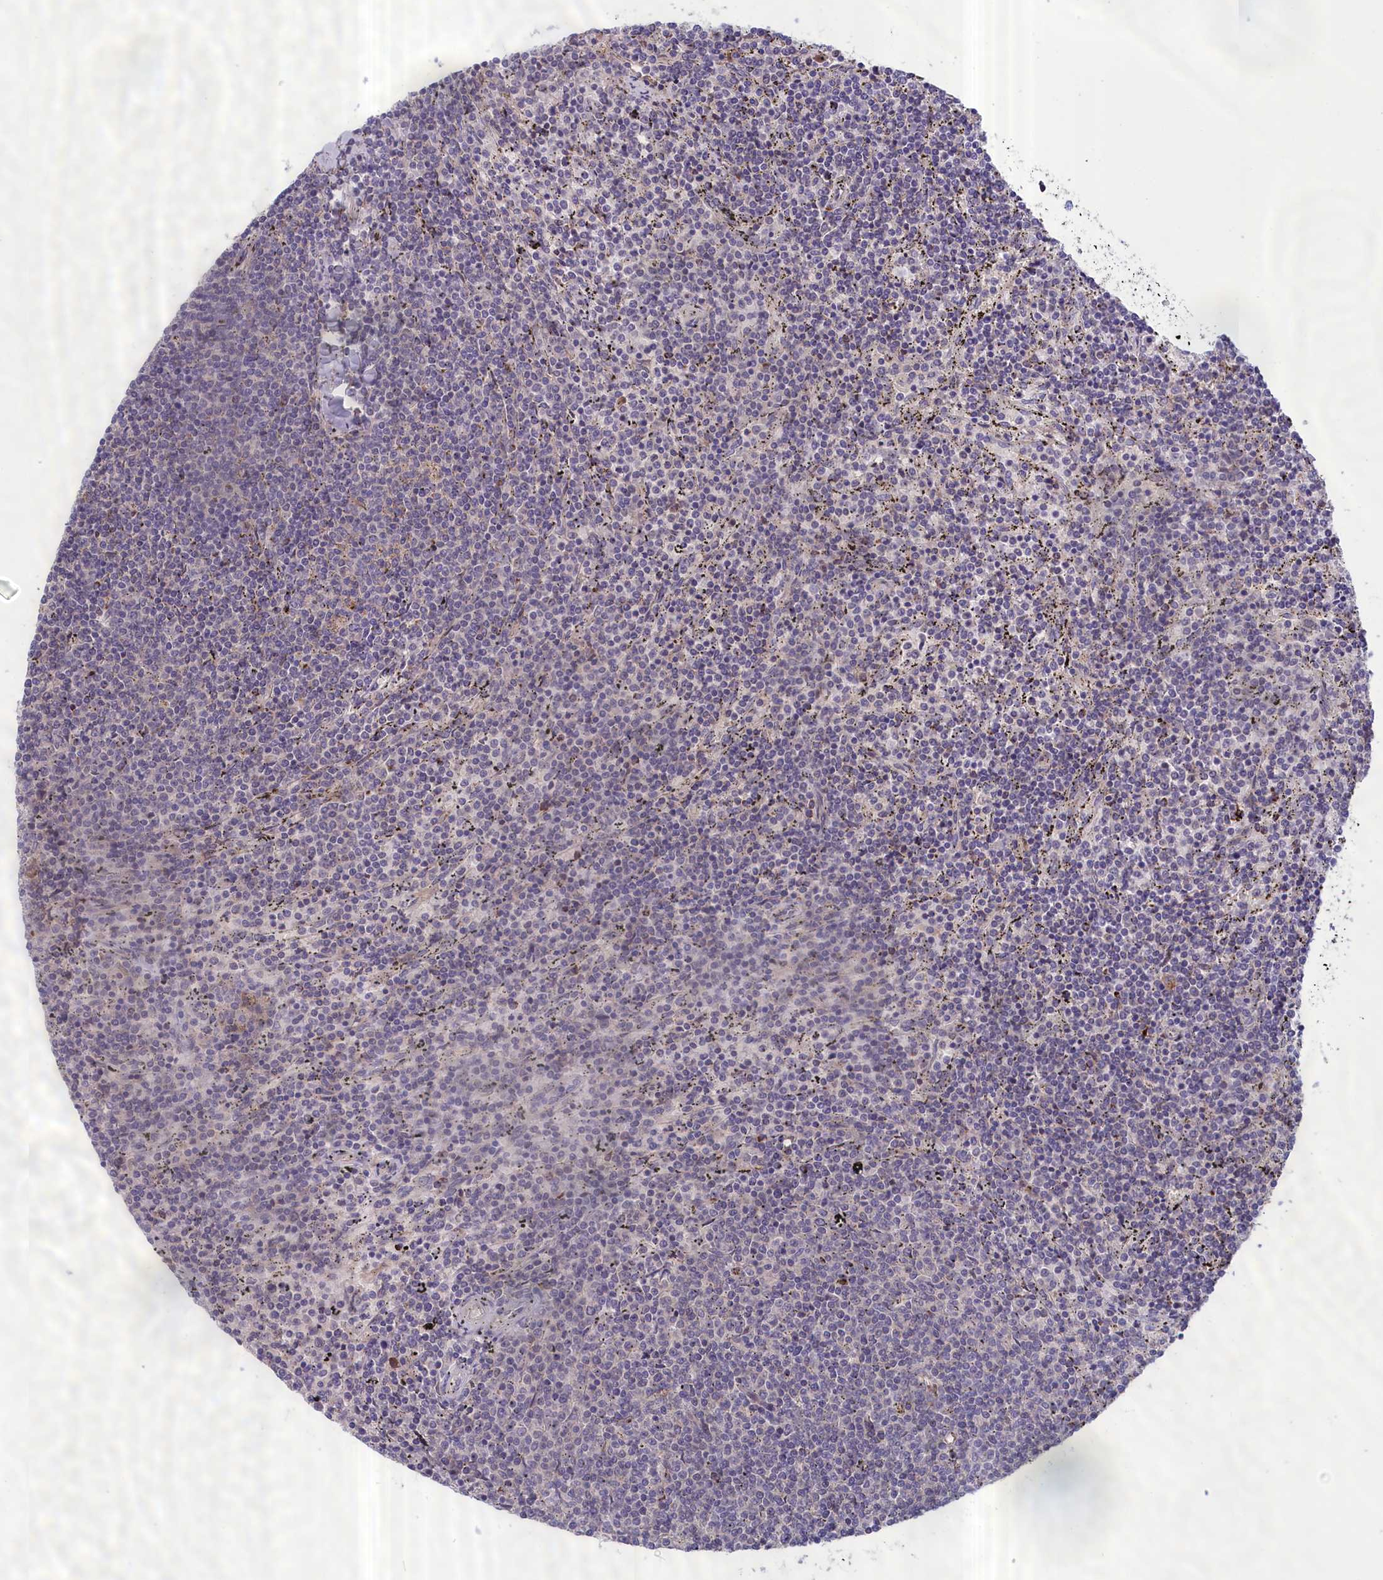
{"staining": {"intensity": "negative", "quantity": "none", "location": "none"}, "tissue": "lymphoma", "cell_type": "Tumor cells", "image_type": "cancer", "snomed": [{"axis": "morphology", "description": "Malignant lymphoma, non-Hodgkin's type, Low grade"}, {"axis": "topography", "description": "Spleen"}], "caption": "A high-resolution photomicrograph shows immunohistochemistry staining of lymphoma, which reveals no significant expression in tumor cells. (DAB IHC visualized using brightfield microscopy, high magnification).", "gene": "IGFALS", "patient": {"sex": "female", "age": 50}}